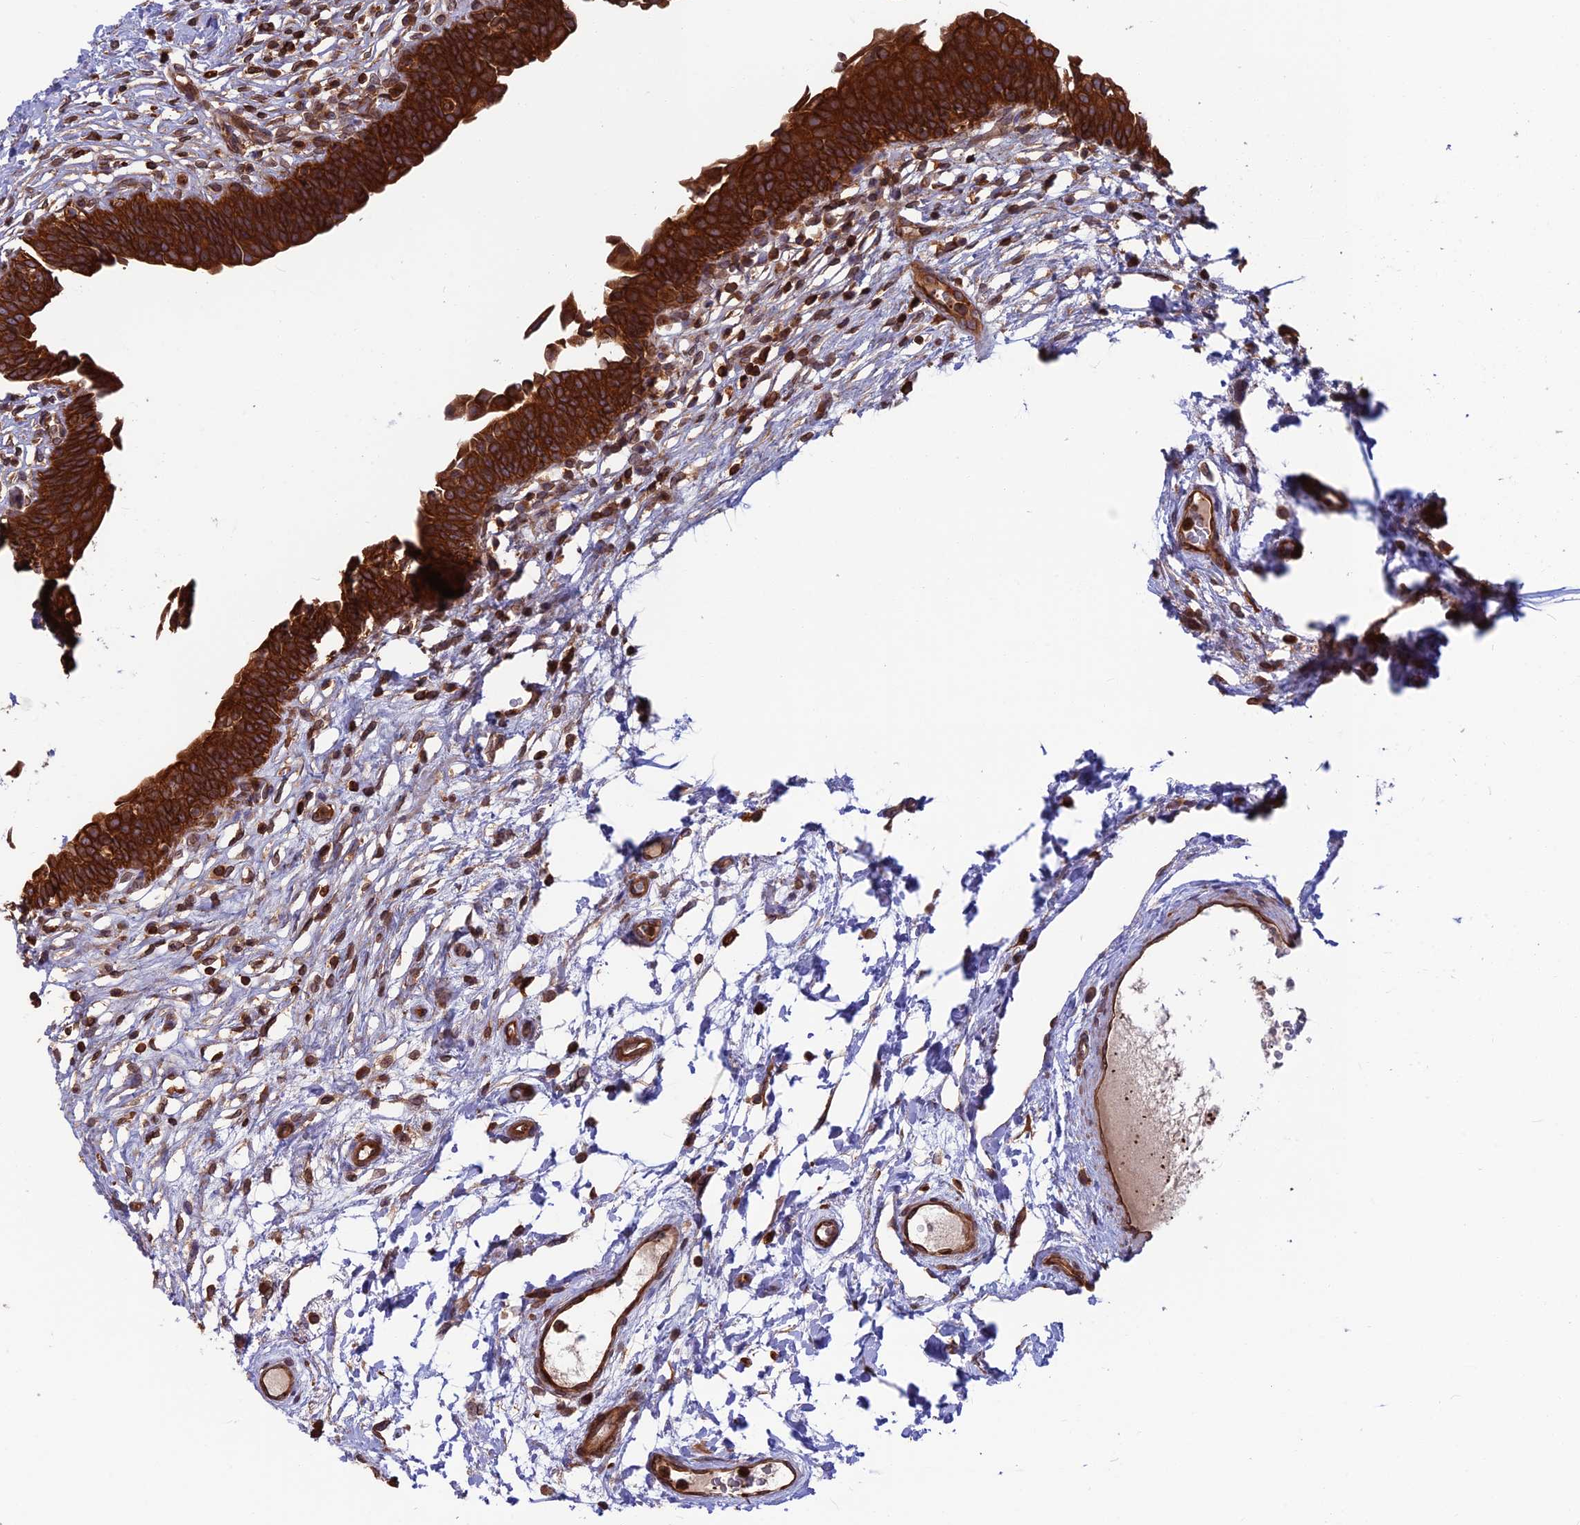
{"staining": {"intensity": "strong", "quantity": ">75%", "location": "cytoplasmic/membranous"}, "tissue": "urinary bladder", "cell_type": "Urothelial cells", "image_type": "normal", "snomed": [{"axis": "morphology", "description": "Normal tissue, NOS"}, {"axis": "topography", "description": "Urinary bladder"}], "caption": "Protein staining demonstrates strong cytoplasmic/membranous expression in about >75% of urothelial cells in benign urinary bladder. (DAB (3,3'-diaminobenzidine) IHC, brown staining for protein, blue staining for nuclei).", "gene": "WDR1", "patient": {"sex": "male", "age": 83}}